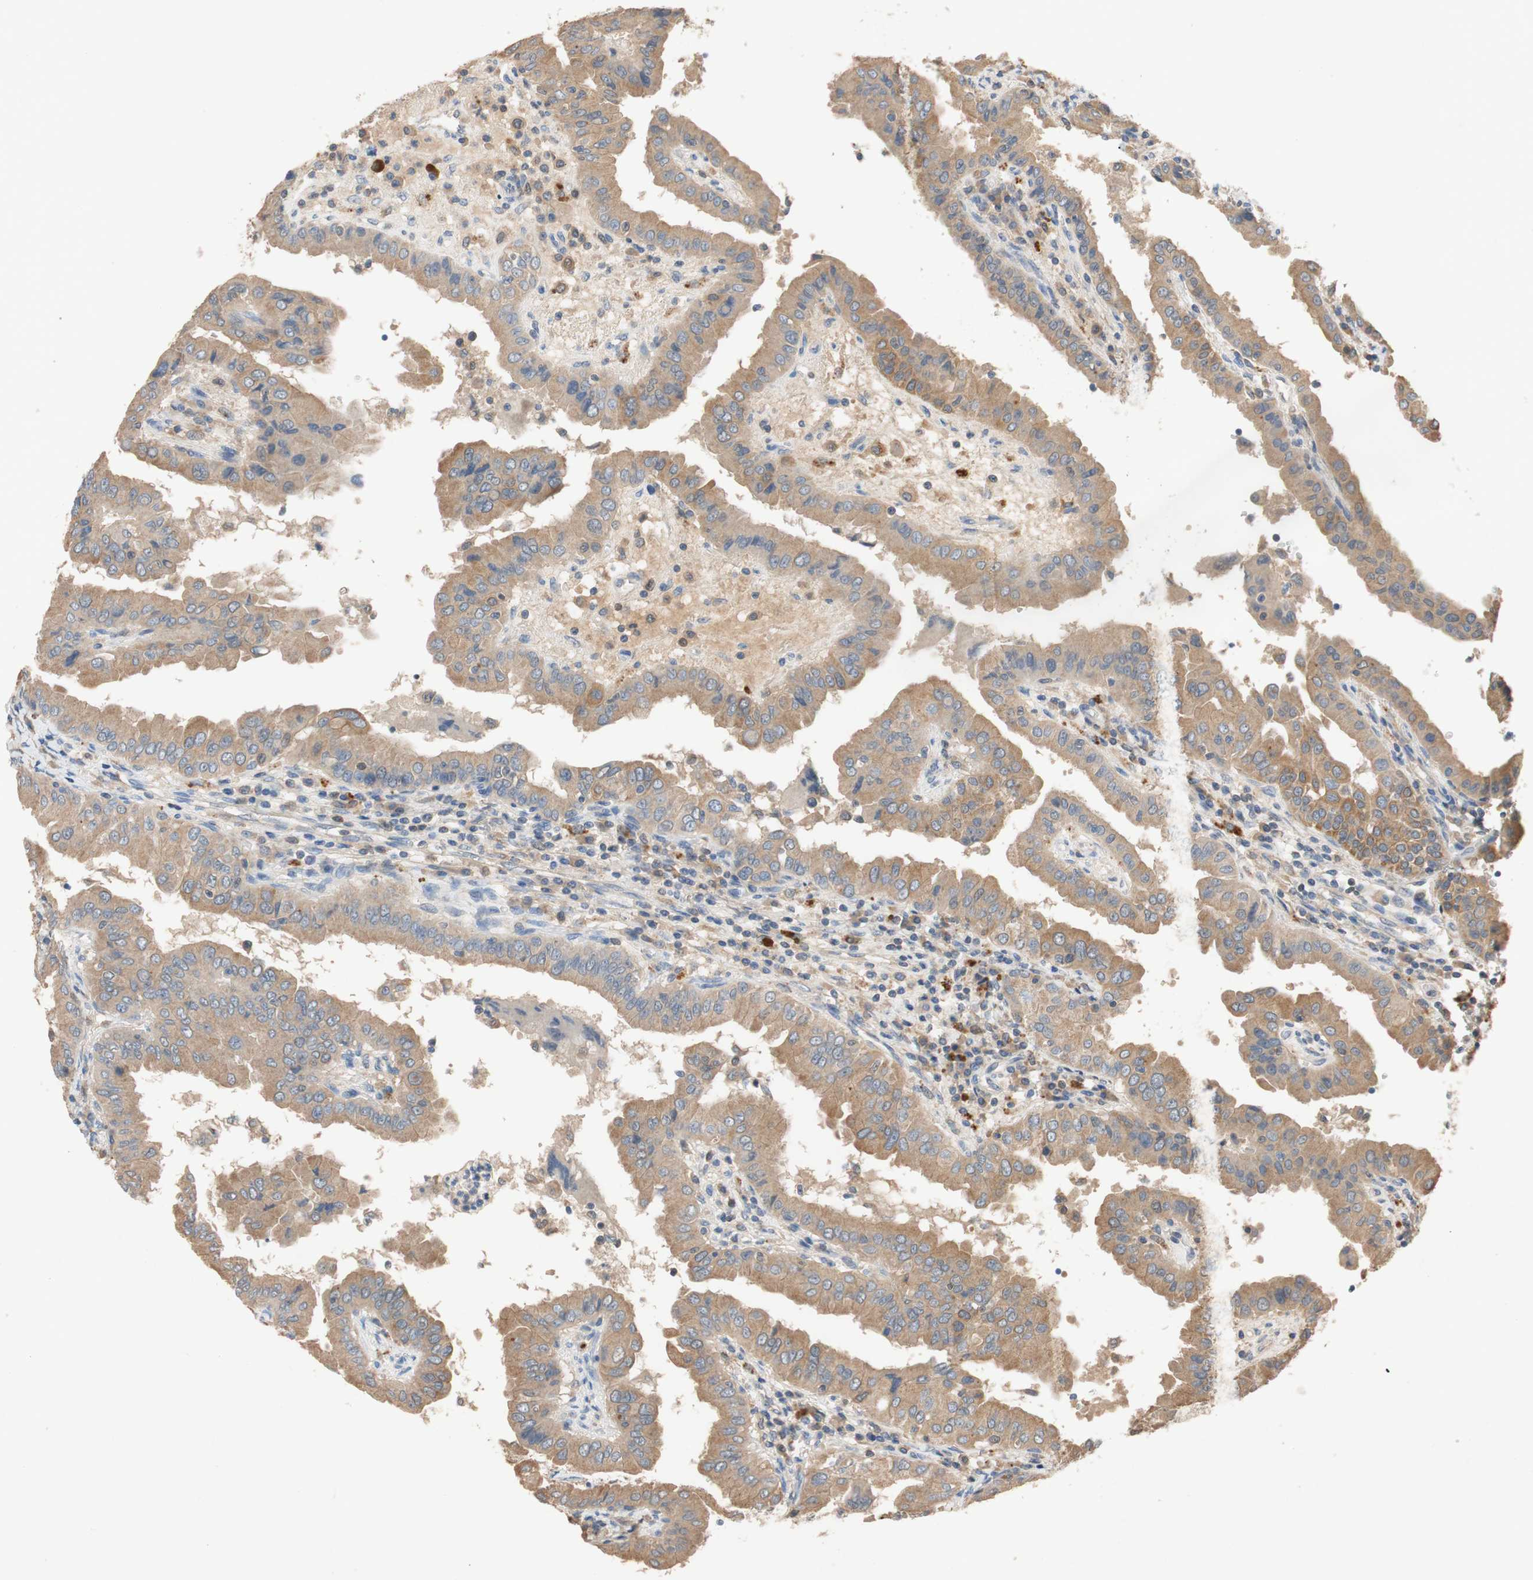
{"staining": {"intensity": "moderate", "quantity": ">75%", "location": "cytoplasmic/membranous"}, "tissue": "thyroid cancer", "cell_type": "Tumor cells", "image_type": "cancer", "snomed": [{"axis": "morphology", "description": "Papillary adenocarcinoma, NOS"}, {"axis": "topography", "description": "Thyroid gland"}], "caption": "Moderate cytoplasmic/membranous positivity for a protein is appreciated in about >75% of tumor cells of thyroid cancer (papillary adenocarcinoma) using immunohistochemistry.", "gene": "ADAP1", "patient": {"sex": "male", "age": 33}}